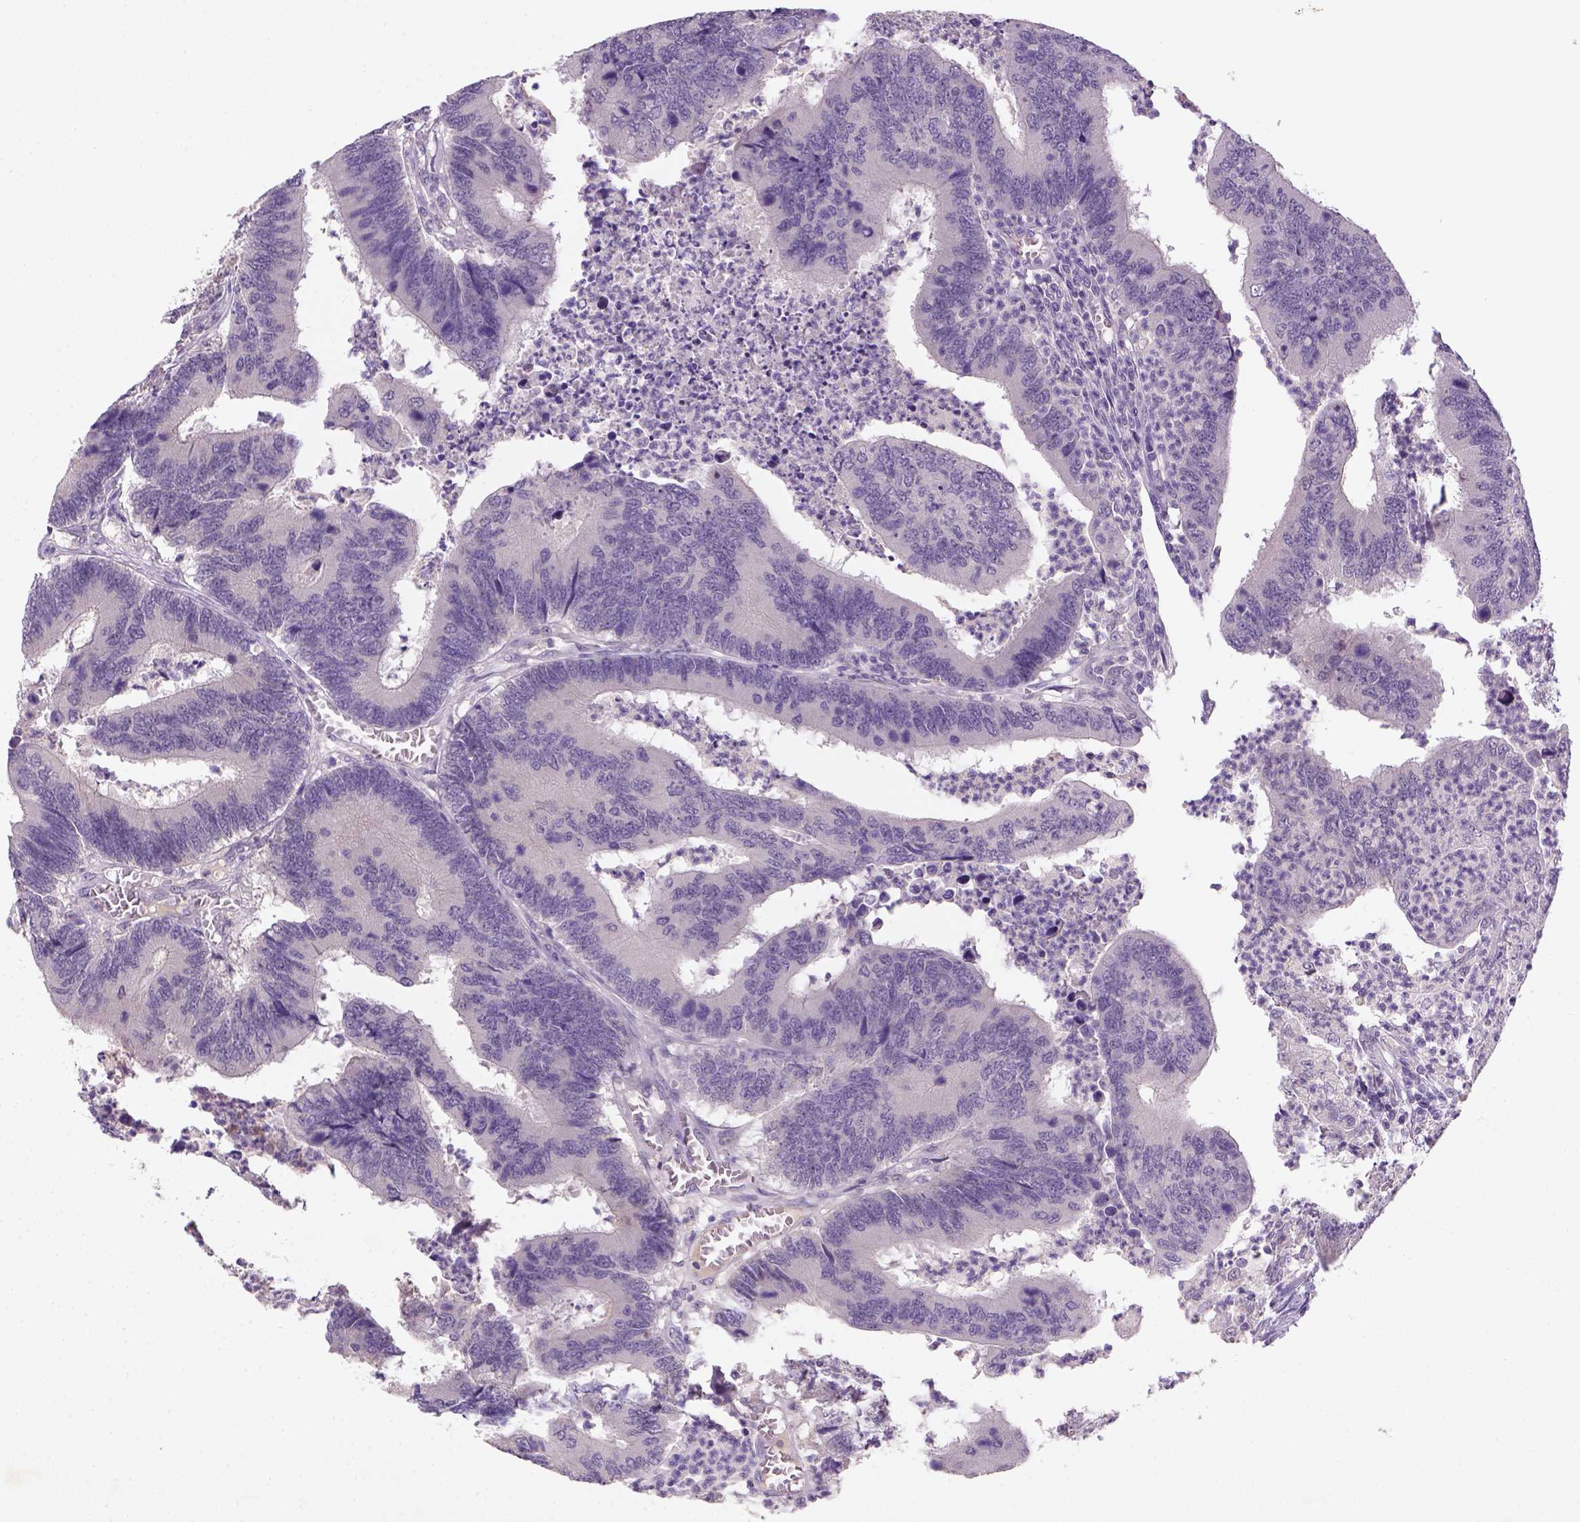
{"staining": {"intensity": "negative", "quantity": "none", "location": "none"}, "tissue": "colorectal cancer", "cell_type": "Tumor cells", "image_type": "cancer", "snomed": [{"axis": "morphology", "description": "Adenocarcinoma, NOS"}, {"axis": "topography", "description": "Colon"}], "caption": "This is an immunohistochemistry histopathology image of human colorectal cancer. There is no positivity in tumor cells.", "gene": "NLGN2", "patient": {"sex": "female", "age": 67}}